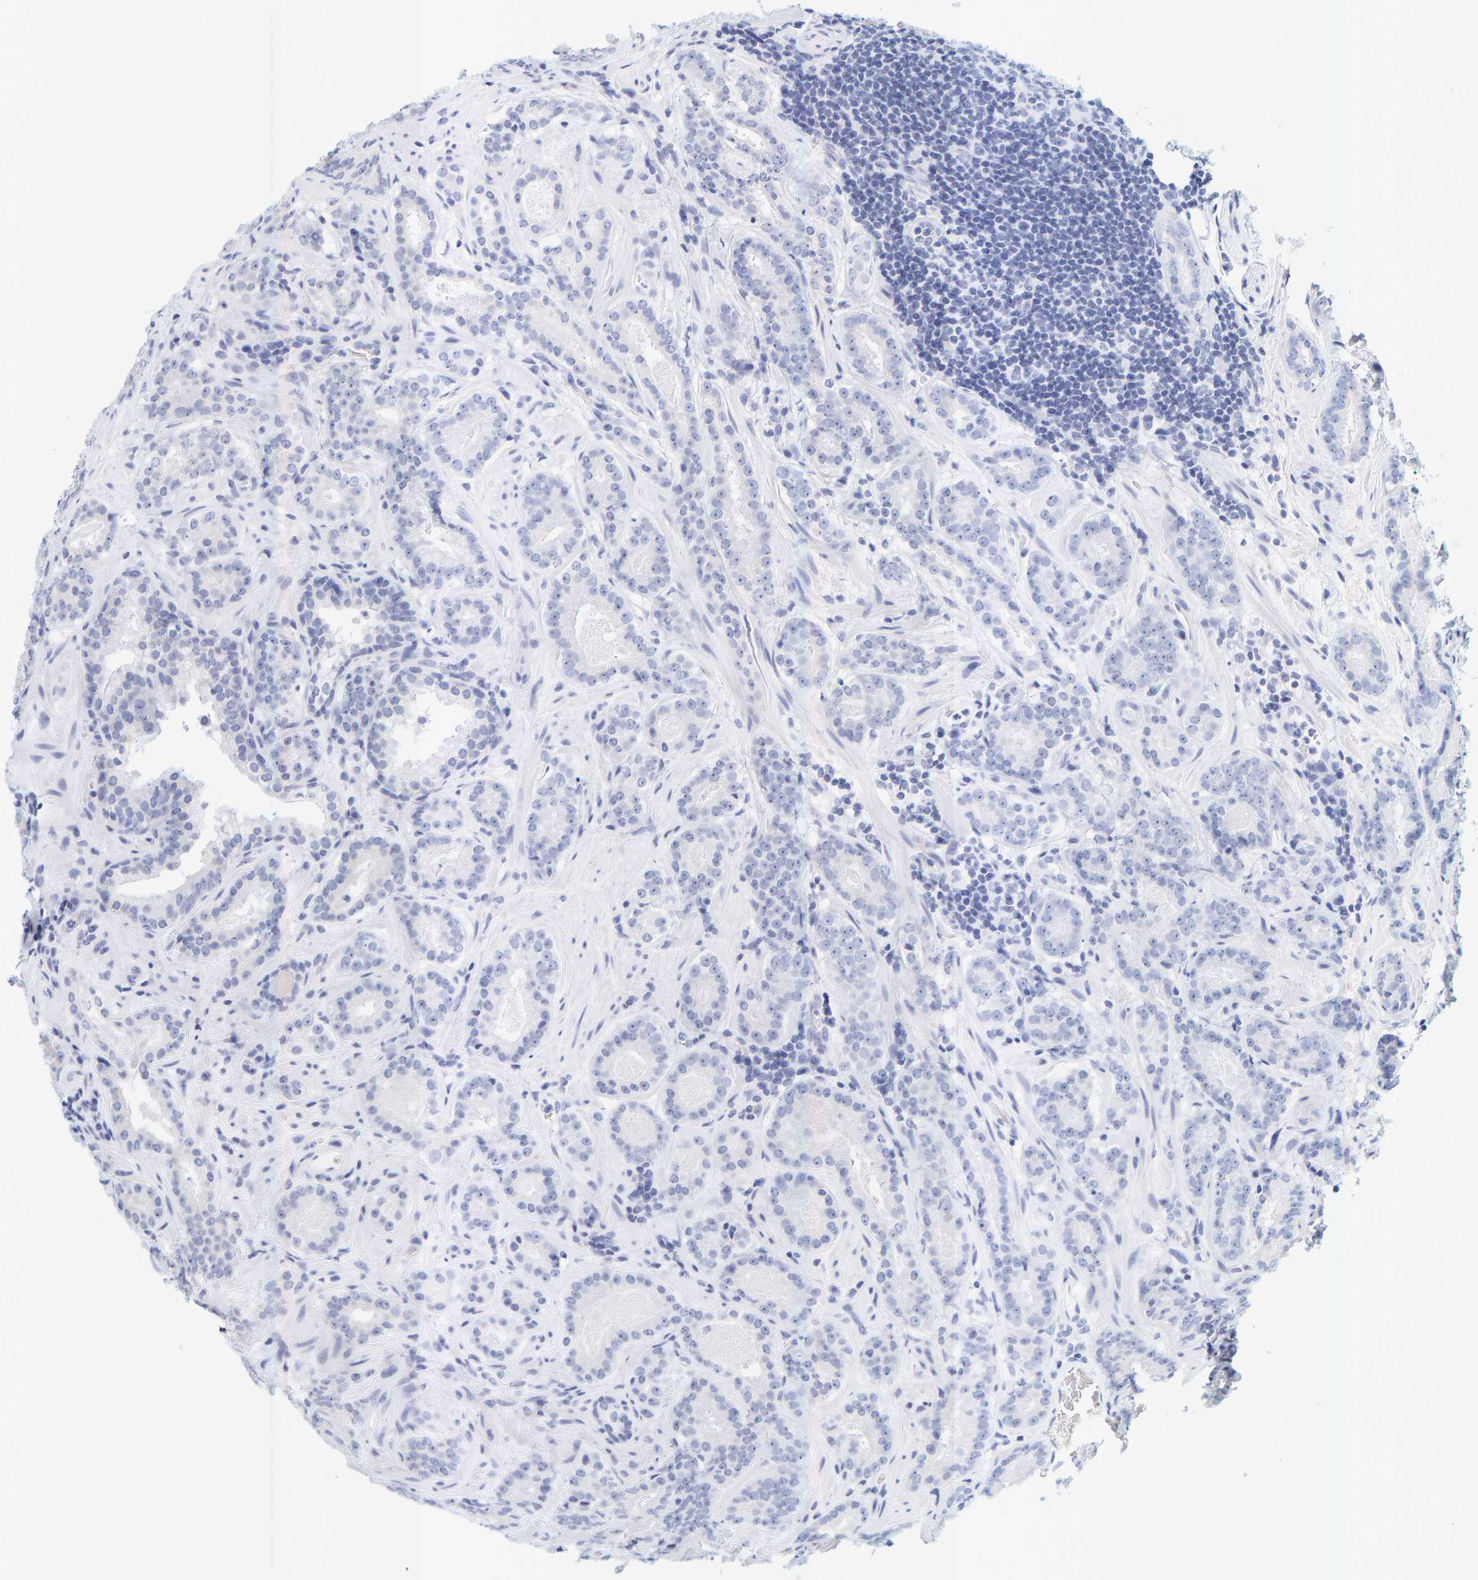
{"staining": {"intensity": "negative", "quantity": "none", "location": "none"}, "tissue": "prostate cancer", "cell_type": "Tumor cells", "image_type": "cancer", "snomed": [{"axis": "morphology", "description": "Adenocarcinoma, Low grade"}, {"axis": "topography", "description": "Prostate"}], "caption": "High magnification brightfield microscopy of prostate cancer stained with DAB (3,3'-diaminobenzidine) (brown) and counterstained with hematoxylin (blue): tumor cells show no significant expression.", "gene": "SGPL1", "patient": {"sex": "male", "age": 69}}